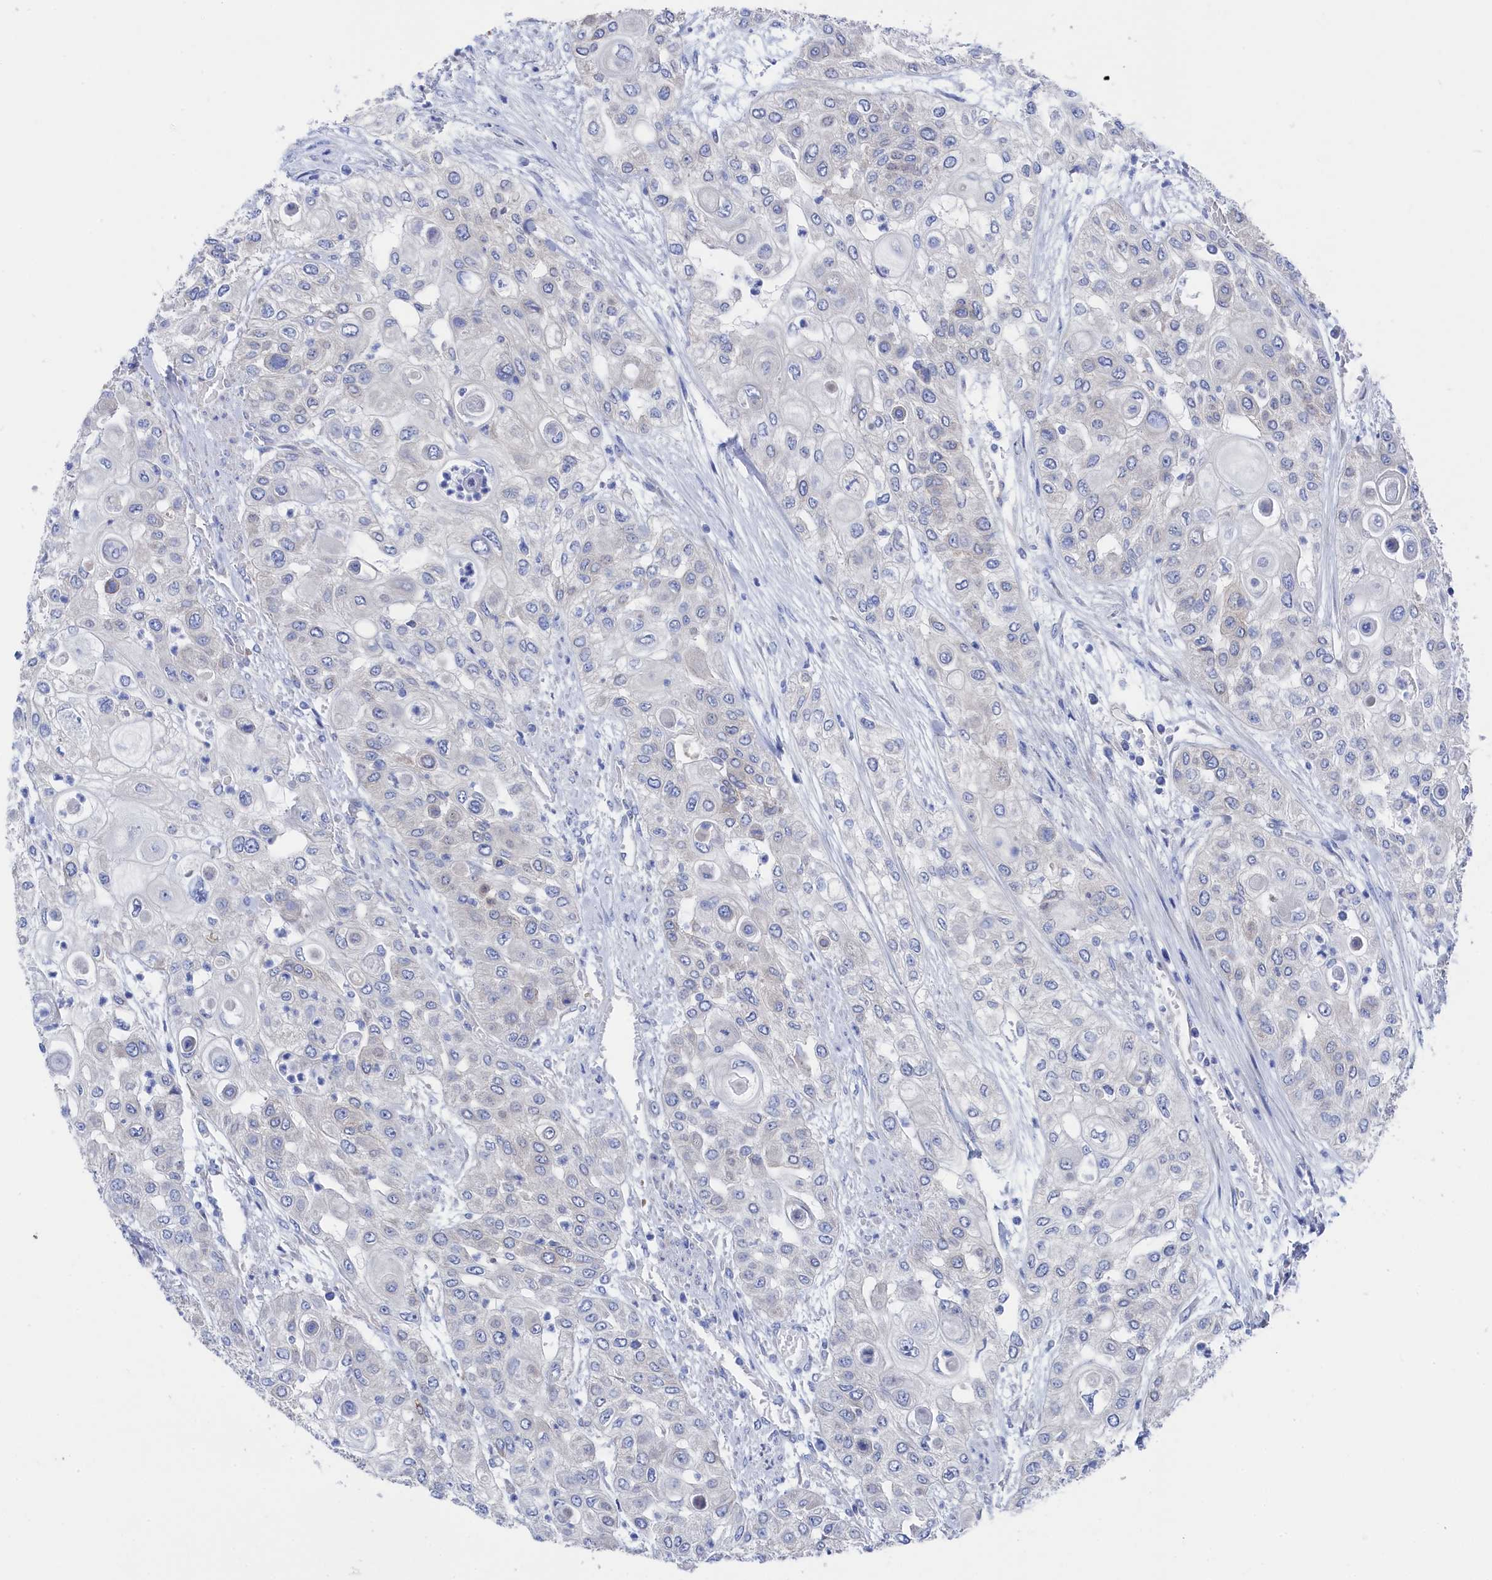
{"staining": {"intensity": "negative", "quantity": "none", "location": "none"}, "tissue": "urothelial cancer", "cell_type": "Tumor cells", "image_type": "cancer", "snomed": [{"axis": "morphology", "description": "Urothelial carcinoma, High grade"}, {"axis": "topography", "description": "Urinary bladder"}], "caption": "Immunohistochemistry histopathology image of urothelial carcinoma (high-grade) stained for a protein (brown), which exhibits no staining in tumor cells.", "gene": "TMOD2", "patient": {"sex": "female", "age": 79}}